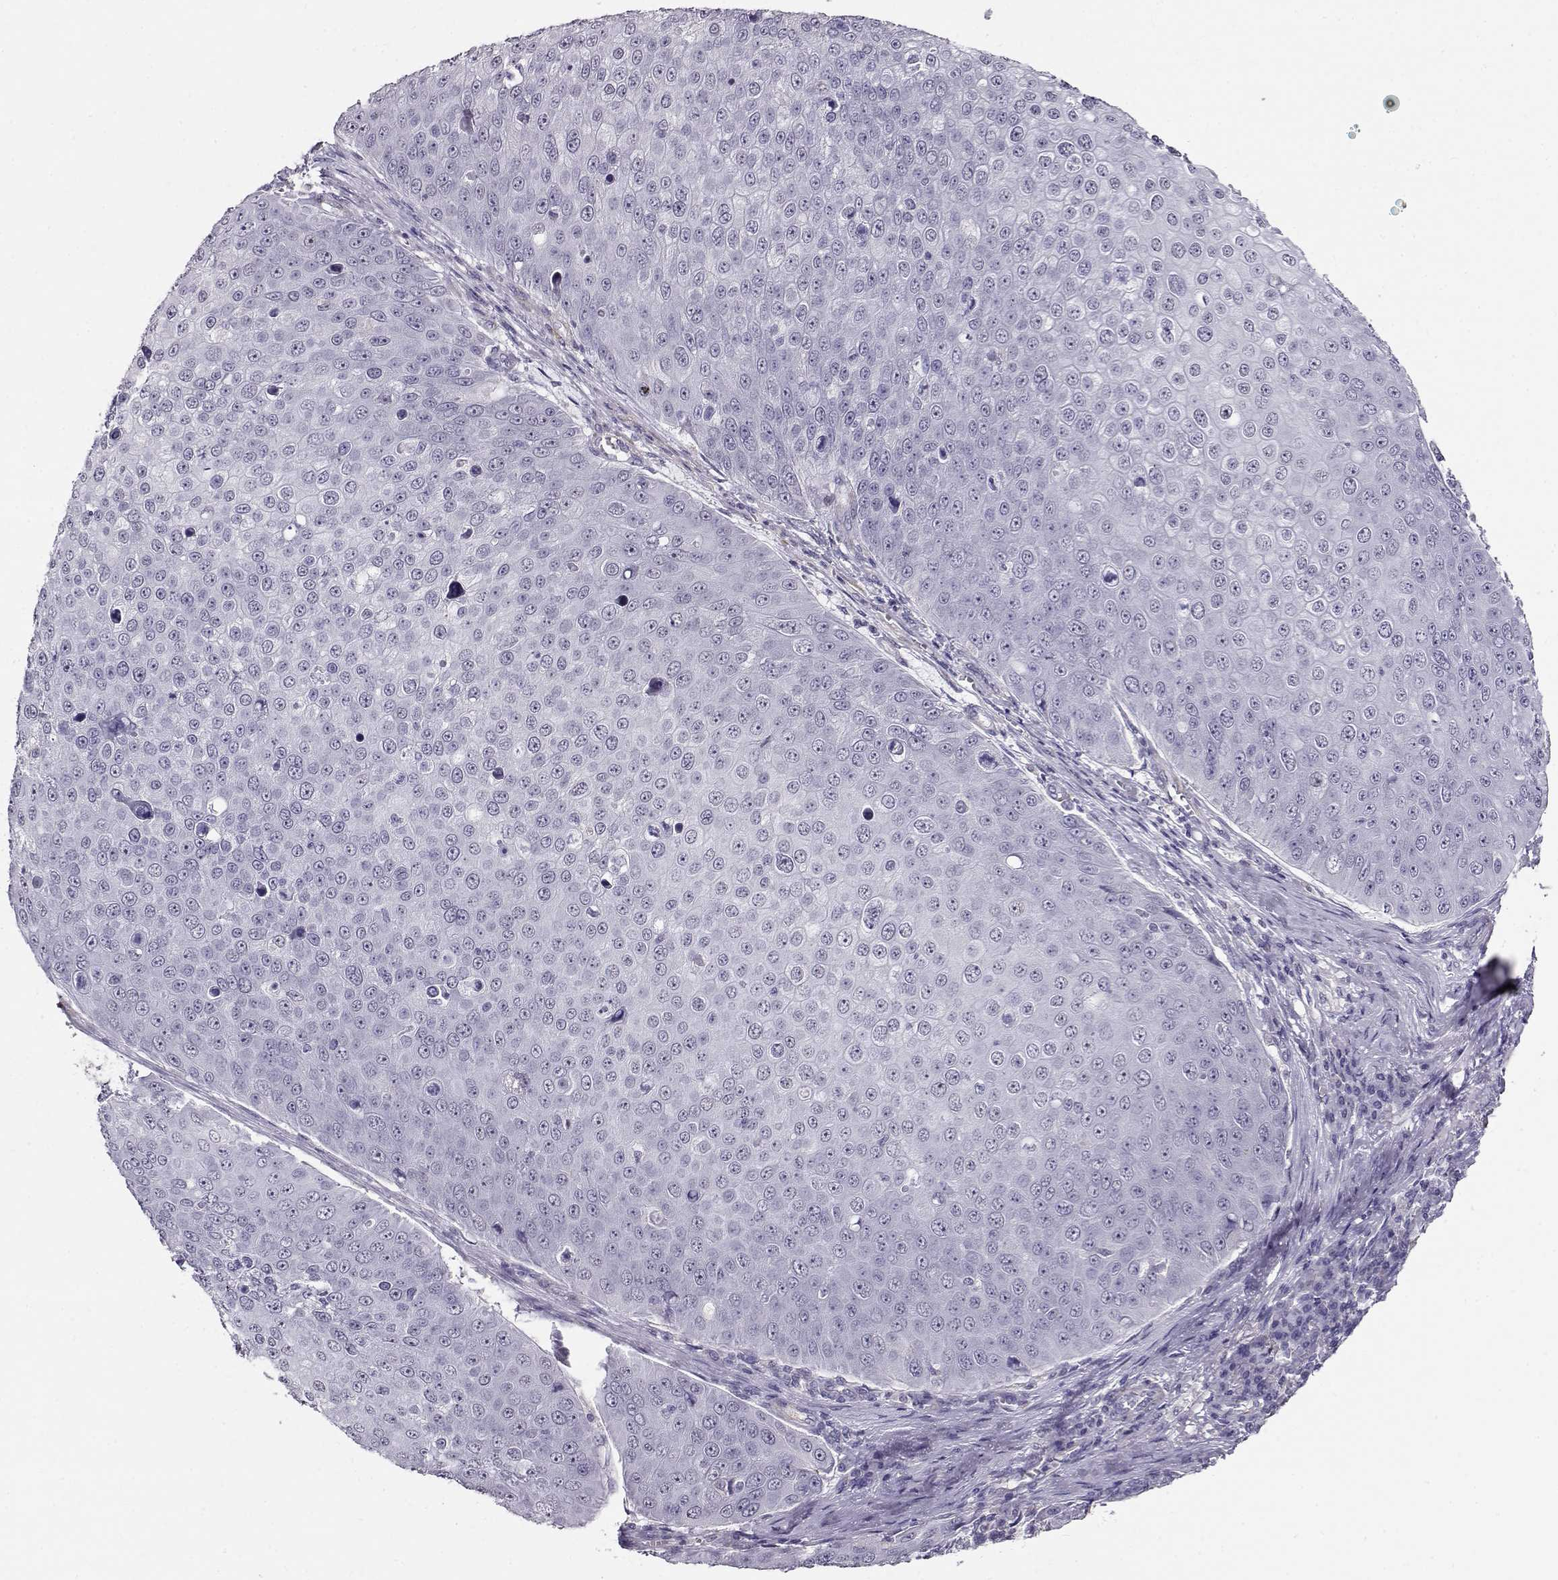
{"staining": {"intensity": "negative", "quantity": "none", "location": "none"}, "tissue": "skin cancer", "cell_type": "Tumor cells", "image_type": "cancer", "snomed": [{"axis": "morphology", "description": "Squamous cell carcinoma, NOS"}, {"axis": "topography", "description": "Skin"}], "caption": "IHC histopathology image of skin squamous cell carcinoma stained for a protein (brown), which reveals no positivity in tumor cells.", "gene": "RBM44", "patient": {"sex": "male", "age": 71}}